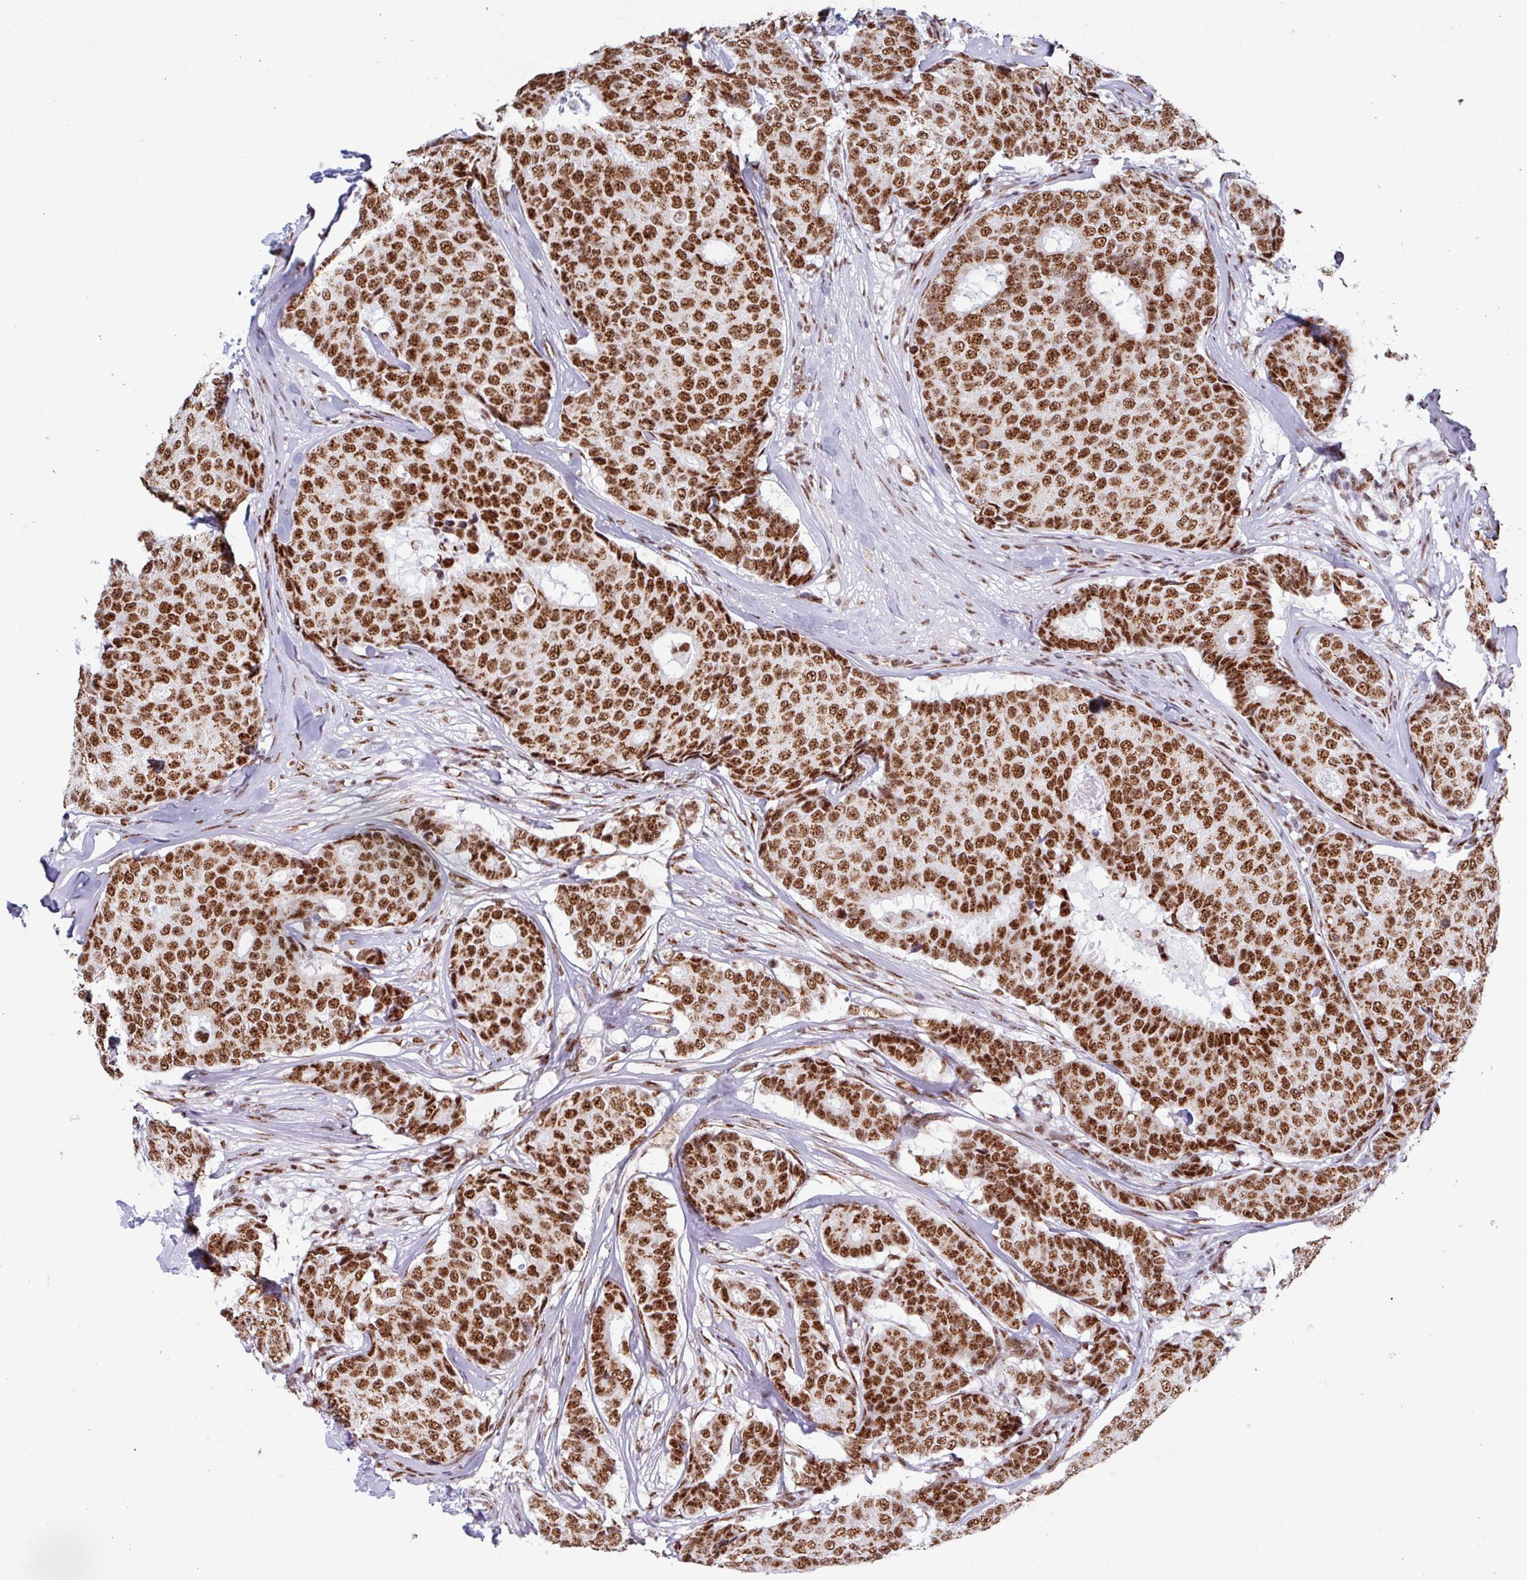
{"staining": {"intensity": "strong", "quantity": ">75%", "location": "nuclear"}, "tissue": "breast cancer", "cell_type": "Tumor cells", "image_type": "cancer", "snomed": [{"axis": "morphology", "description": "Duct carcinoma"}, {"axis": "topography", "description": "Breast"}], "caption": "Protein expression analysis of human breast cancer reveals strong nuclear positivity in about >75% of tumor cells.", "gene": "PUF60", "patient": {"sex": "female", "age": 75}}